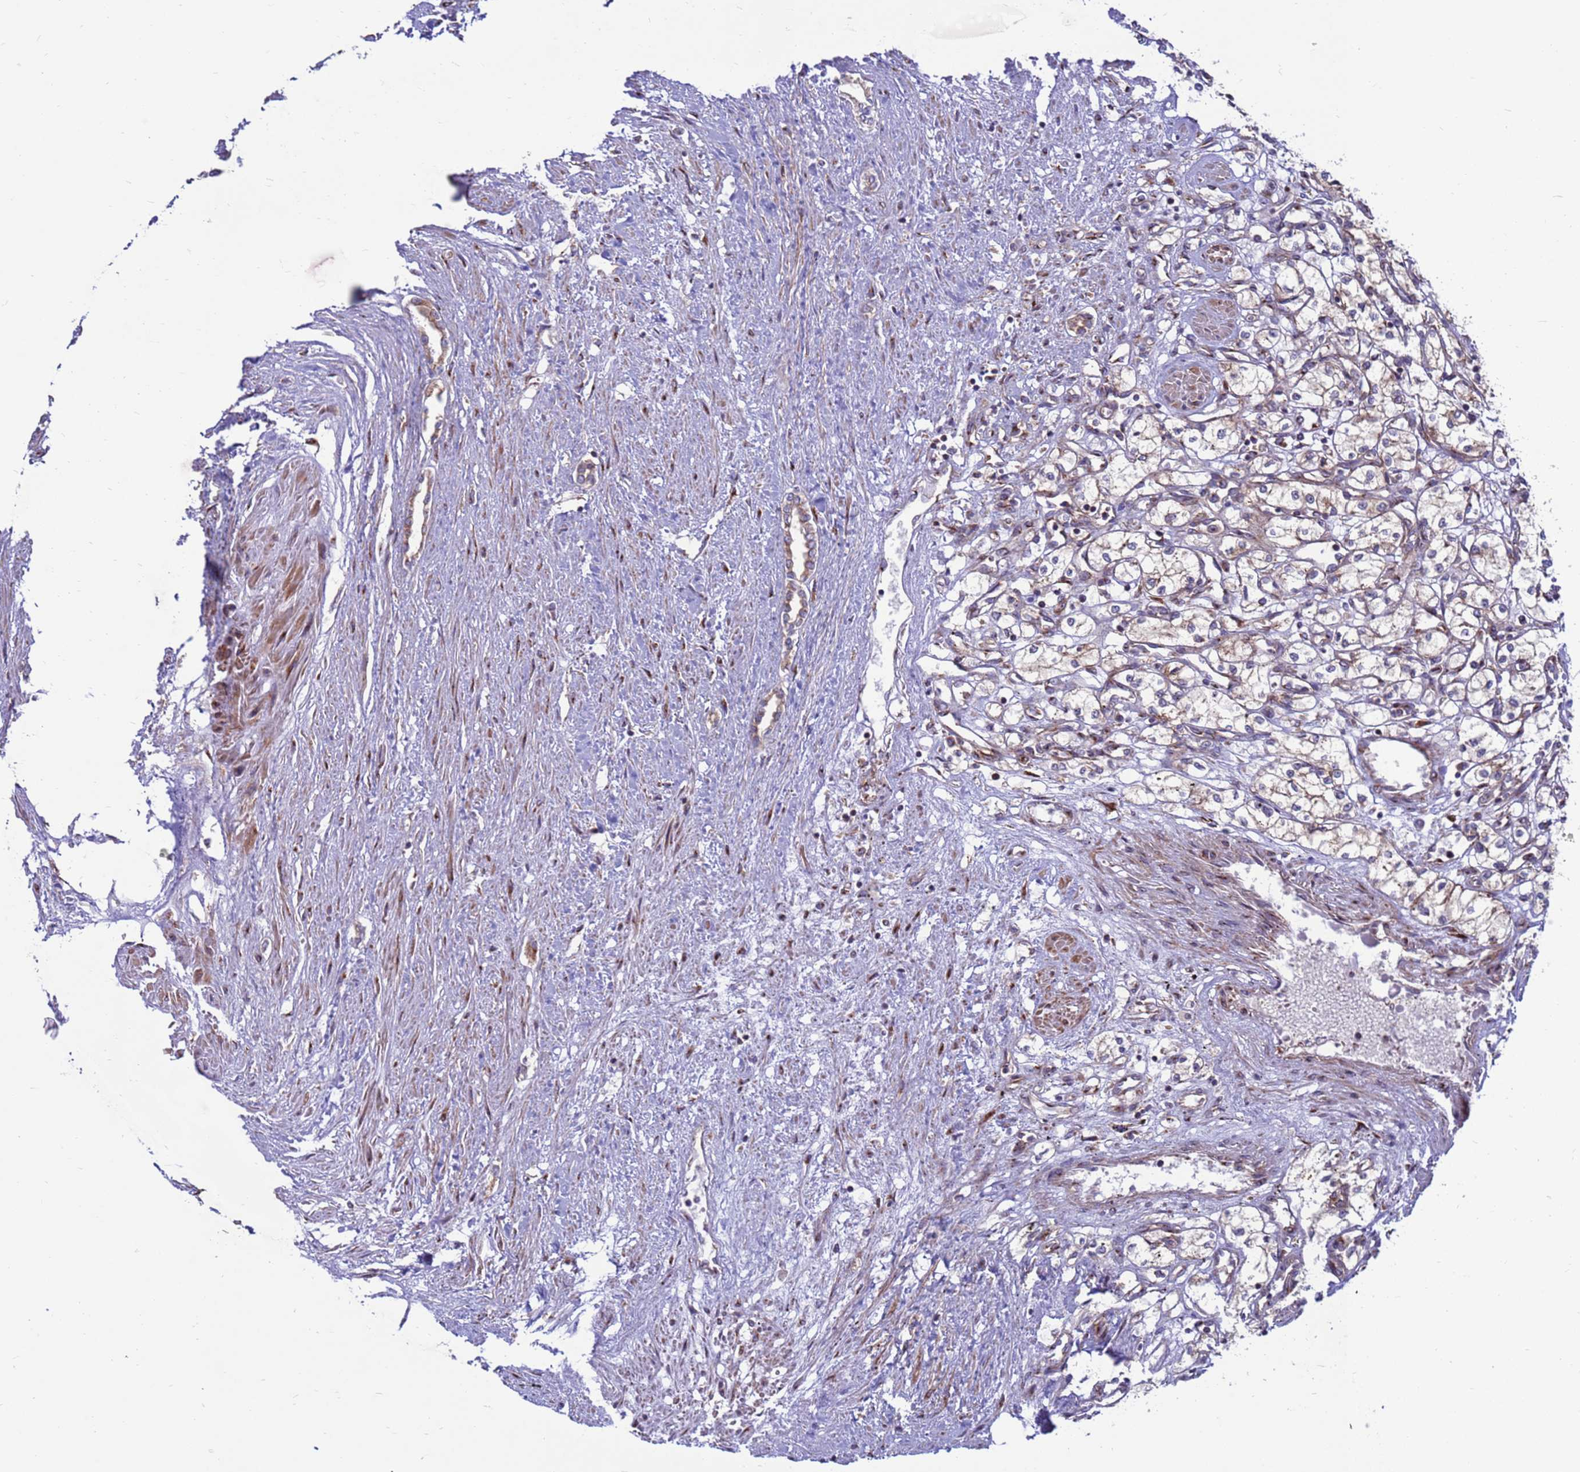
{"staining": {"intensity": "weak", "quantity": "25%-75%", "location": "cytoplasmic/membranous"}, "tissue": "renal cancer", "cell_type": "Tumor cells", "image_type": "cancer", "snomed": [{"axis": "morphology", "description": "Adenocarcinoma, NOS"}, {"axis": "topography", "description": "Kidney"}], "caption": "Approximately 25%-75% of tumor cells in adenocarcinoma (renal) demonstrate weak cytoplasmic/membranous protein staining as visualized by brown immunohistochemical staining.", "gene": "ZC3HAV1", "patient": {"sex": "male", "age": 59}}